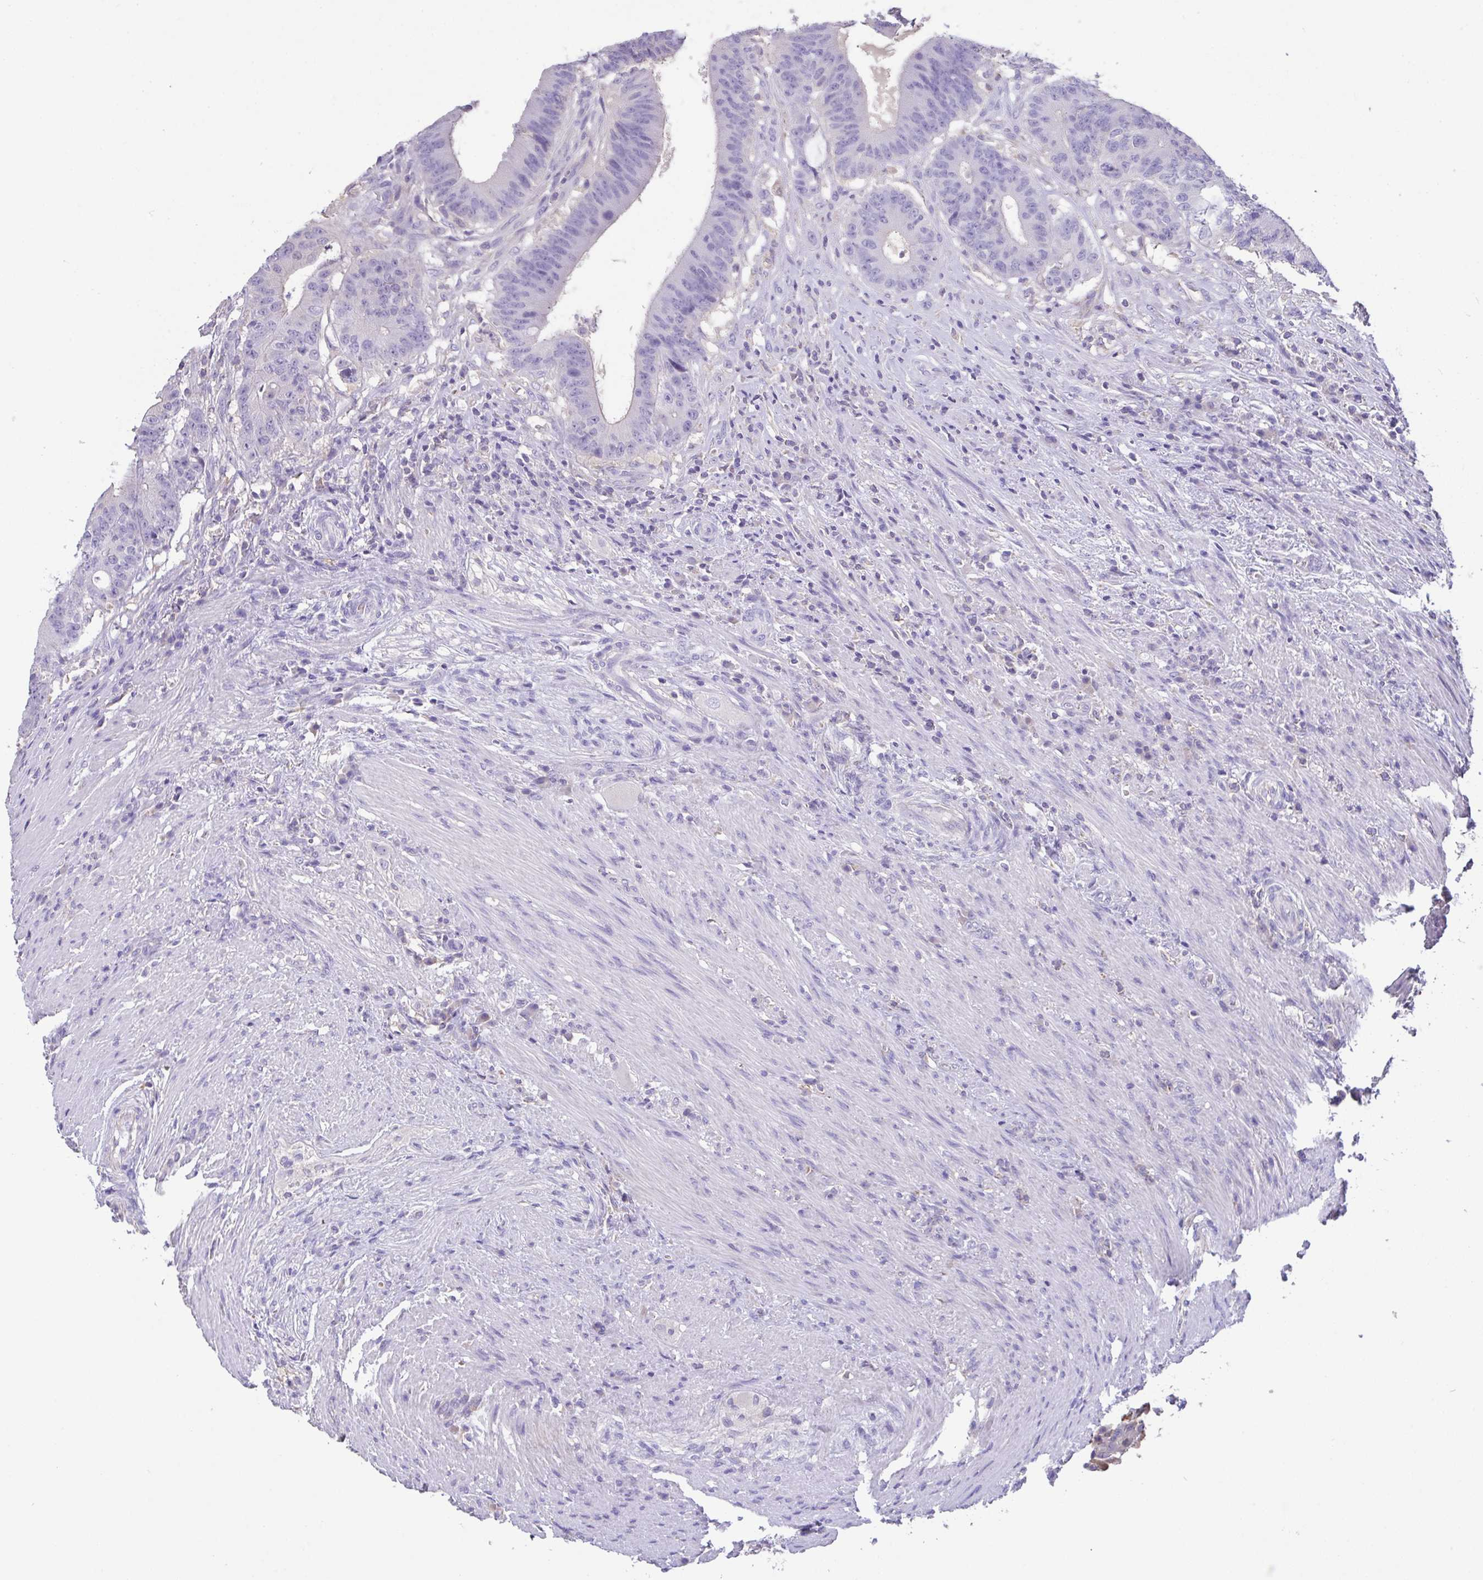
{"staining": {"intensity": "negative", "quantity": "none", "location": "none"}, "tissue": "colorectal cancer", "cell_type": "Tumor cells", "image_type": "cancer", "snomed": [{"axis": "morphology", "description": "Adenocarcinoma, NOS"}, {"axis": "topography", "description": "Colon"}], "caption": "High power microscopy micrograph of an immunohistochemistry photomicrograph of colorectal cancer (adenocarcinoma), revealing no significant positivity in tumor cells. (Stains: DAB (3,3'-diaminobenzidine) IHC with hematoxylin counter stain, Microscopy: brightfield microscopy at high magnification).", "gene": "CA10", "patient": {"sex": "female", "age": 43}}